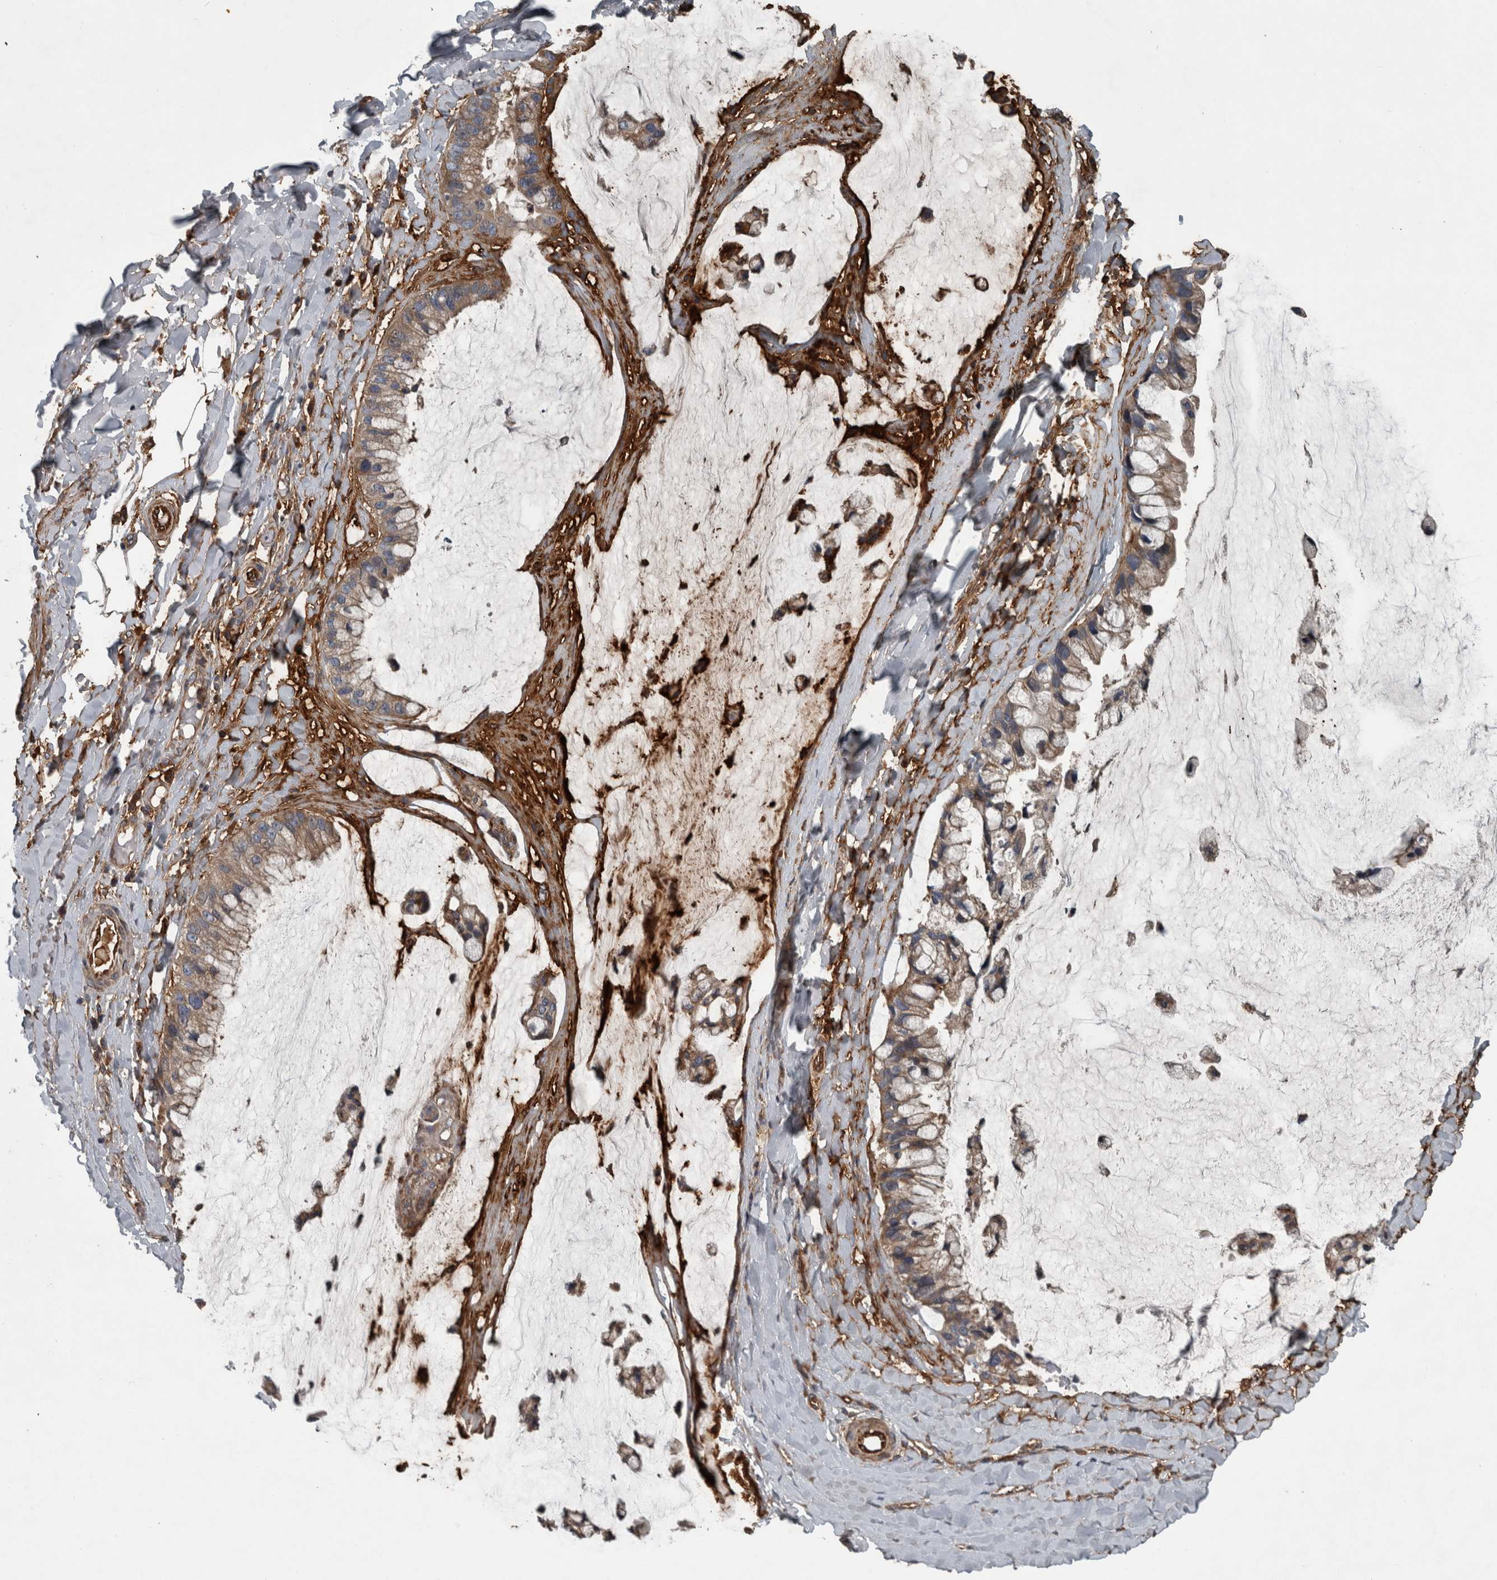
{"staining": {"intensity": "weak", "quantity": "25%-75%", "location": "cytoplasmic/membranous"}, "tissue": "ovarian cancer", "cell_type": "Tumor cells", "image_type": "cancer", "snomed": [{"axis": "morphology", "description": "Cystadenocarcinoma, mucinous, NOS"}, {"axis": "topography", "description": "Ovary"}], "caption": "There is low levels of weak cytoplasmic/membranous staining in tumor cells of mucinous cystadenocarcinoma (ovarian), as demonstrated by immunohistochemical staining (brown color).", "gene": "EXOC8", "patient": {"sex": "female", "age": 39}}